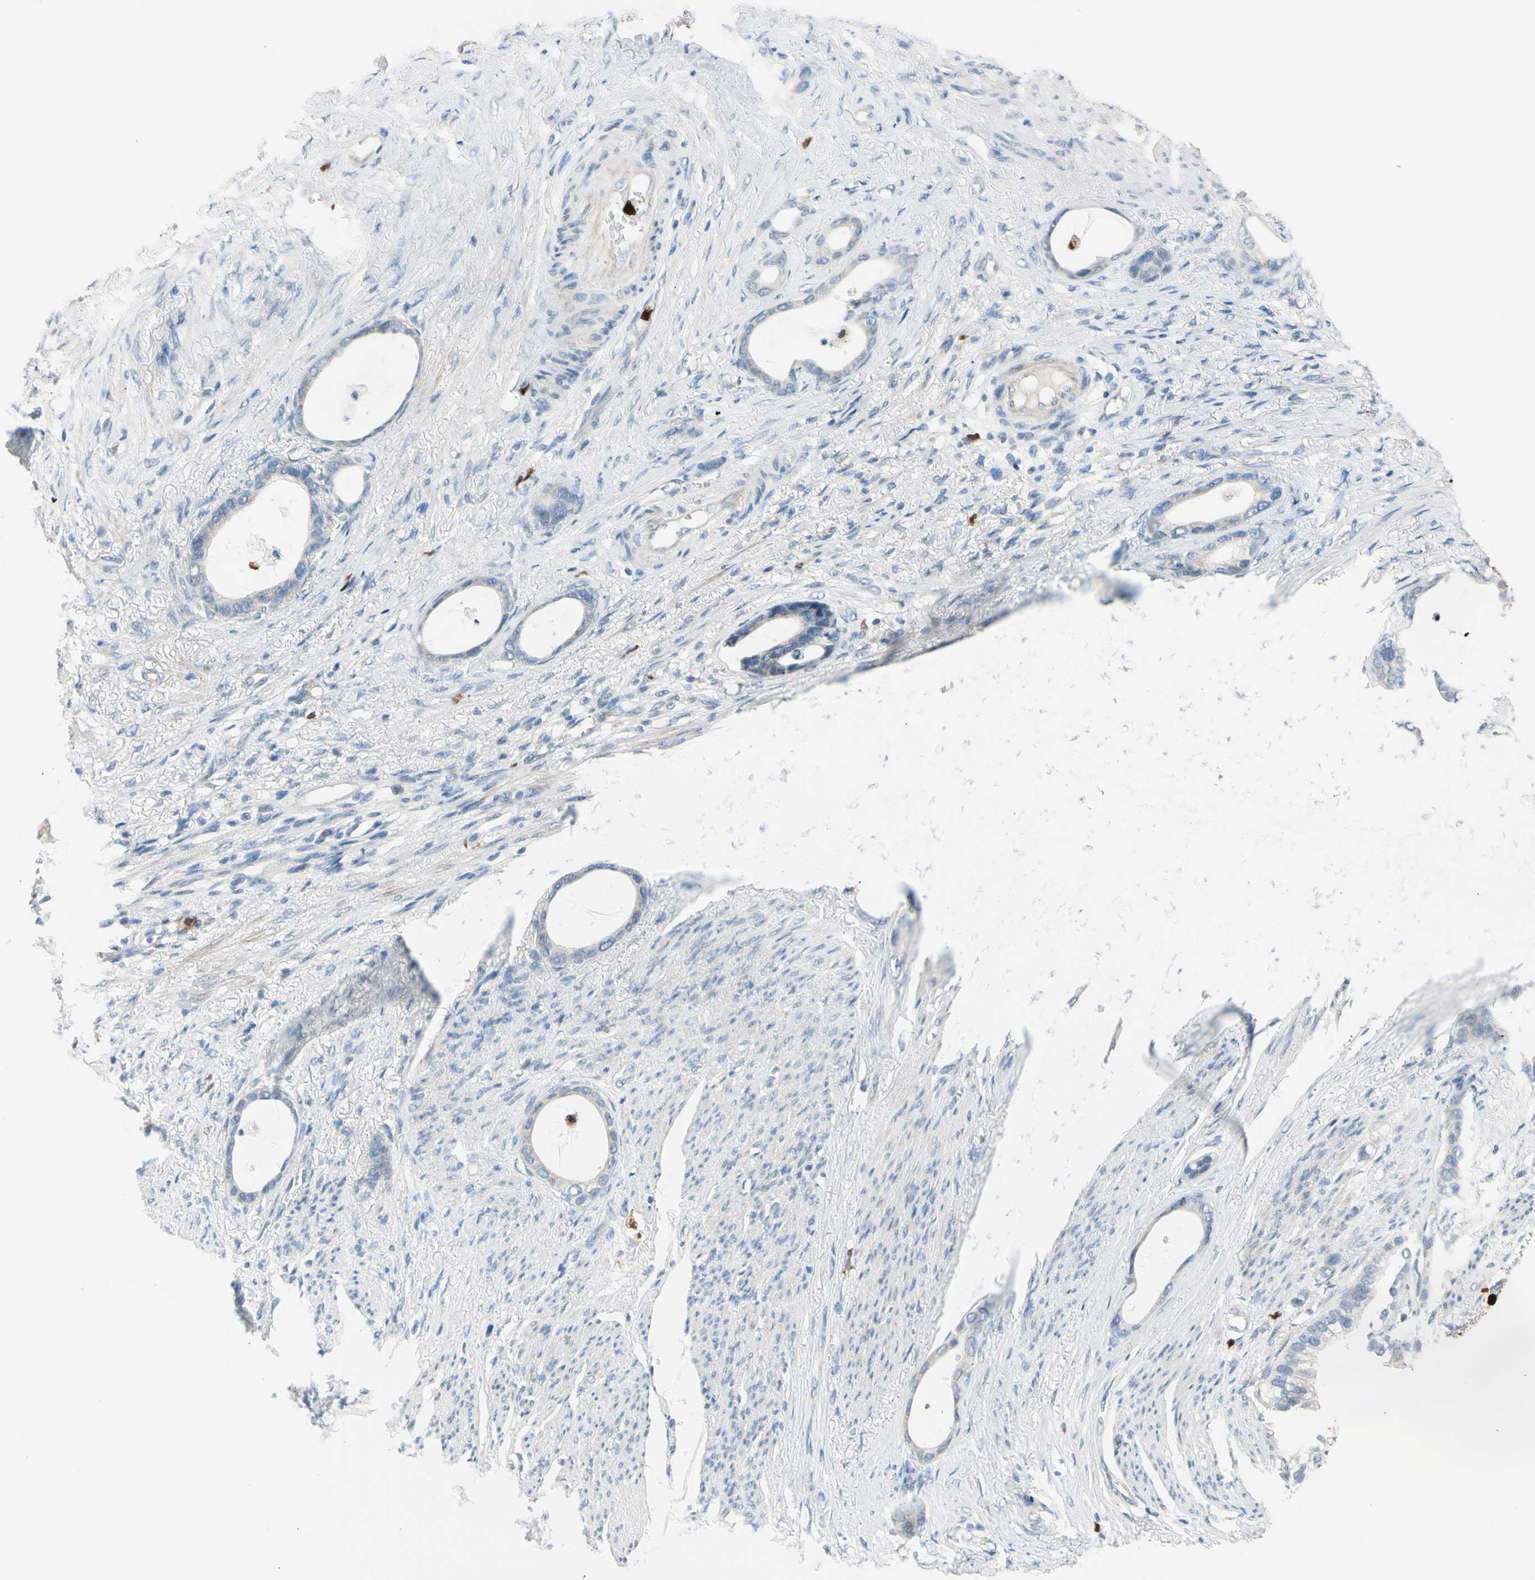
{"staining": {"intensity": "negative", "quantity": "none", "location": "none"}, "tissue": "stomach cancer", "cell_type": "Tumor cells", "image_type": "cancer", "snomed": [{"axis": "morphology", "description": "Adenocarcinoma, NOS"}, {"axis": "topography", "description": "Stomach"}], "caption": "Immunohistochemical staining of human stomach adenocarcinoma shows no significant staining in tumor cells. Nuclei are stained in blue.", "gene": "TRAF5", "patient": {"sex": "female", "age": 75}}